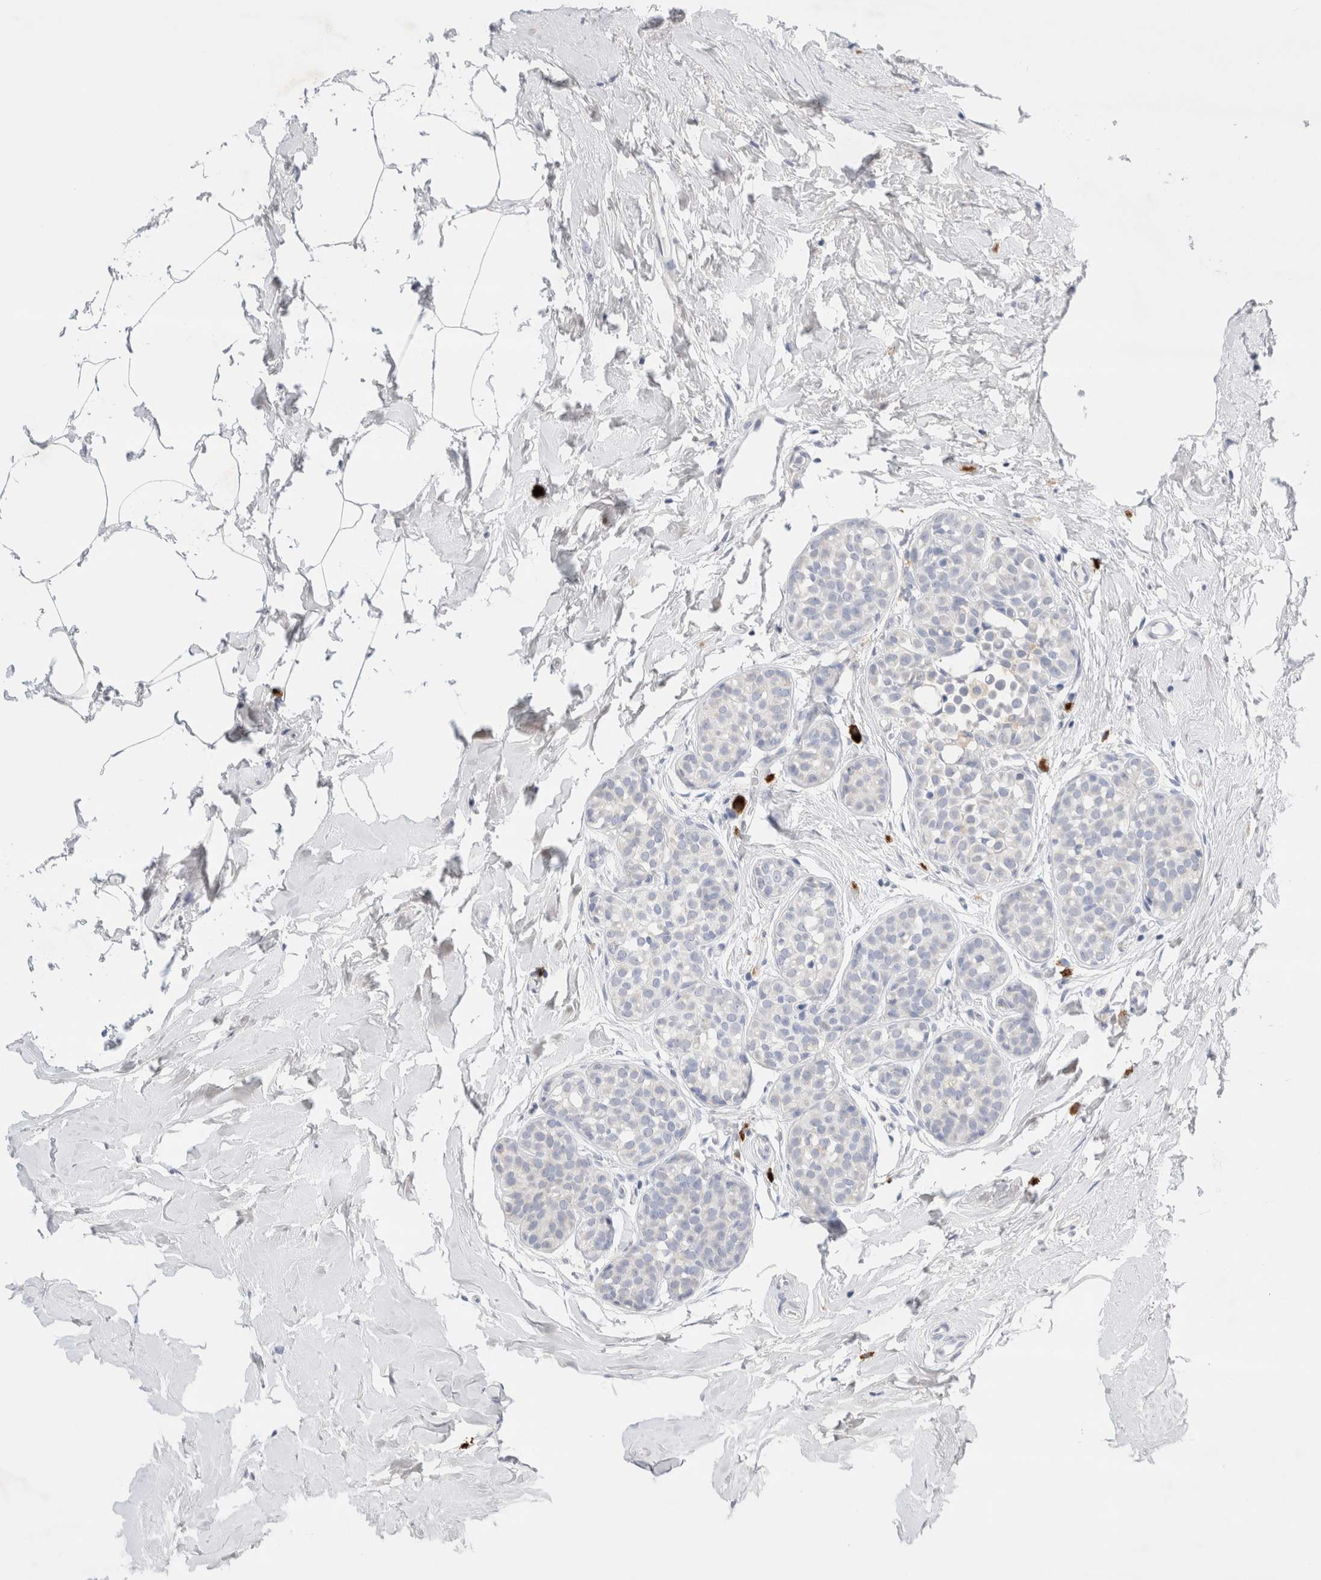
{"staining": {"intensity": "negative", "quantity": "none", "location": "none"}, "tissue": "breast cancer", "cell_type": "Tumor cells", "image_type": "cancer", "snomed": [{"axis": "morphology", "description": "Duct carcinoma"}, {"axis": "topography", "description": "Breast"}], "caption": "A high-resolution image shows immunohistochemistry (IHC) staining of breast infiltrating ductal carcinoma, which demonstrates no significant positivity in tumor cells. (DAB (3,3'-diaminobenzidine) IHC visualized using brightfield microscopy, high magnification).", "gene": "SLC22A12", "patient": {"sex": "female", "age": 55}}